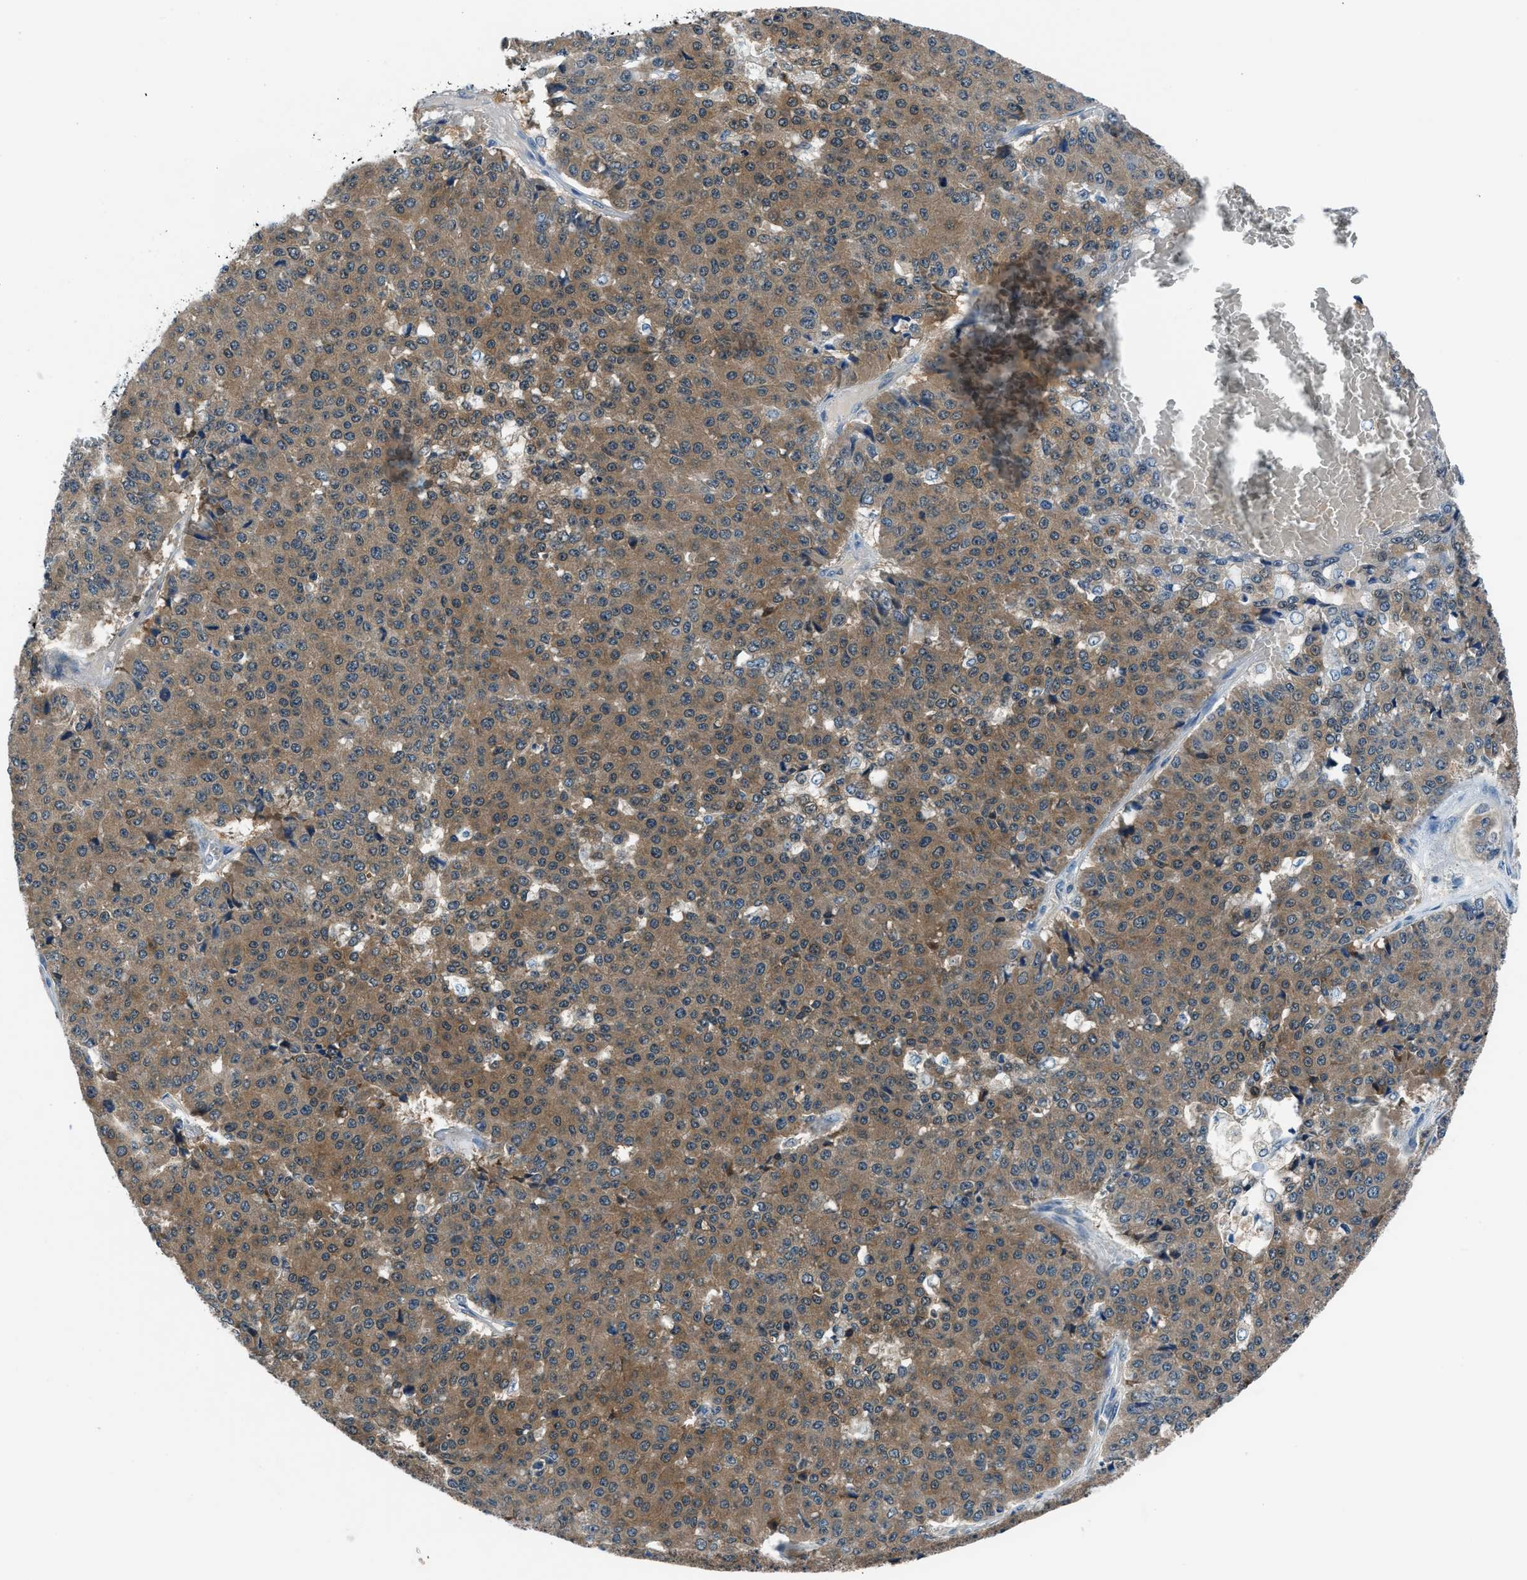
{"staining": {"intensity": "moderate", "quantity": ">75%", "location": "cytoplasmic/membranous"}, "tissue": "pancreatic cancer", "cell_type": "Tumor cells", "image_type": "cancer", "snomed": [{"axis": "morphology", "description": "Adenocarcinoma, NOS"}, {"axis": "topography", "description": "Pancreas"}], "caption": "Tumor cells display medium levels of moderate cytoplasmic/membranous expression in approximately >75% of cells in human pancreatic cancer.", "gene": "ACP1", "patient": {"sex": "male", "age": 50}}